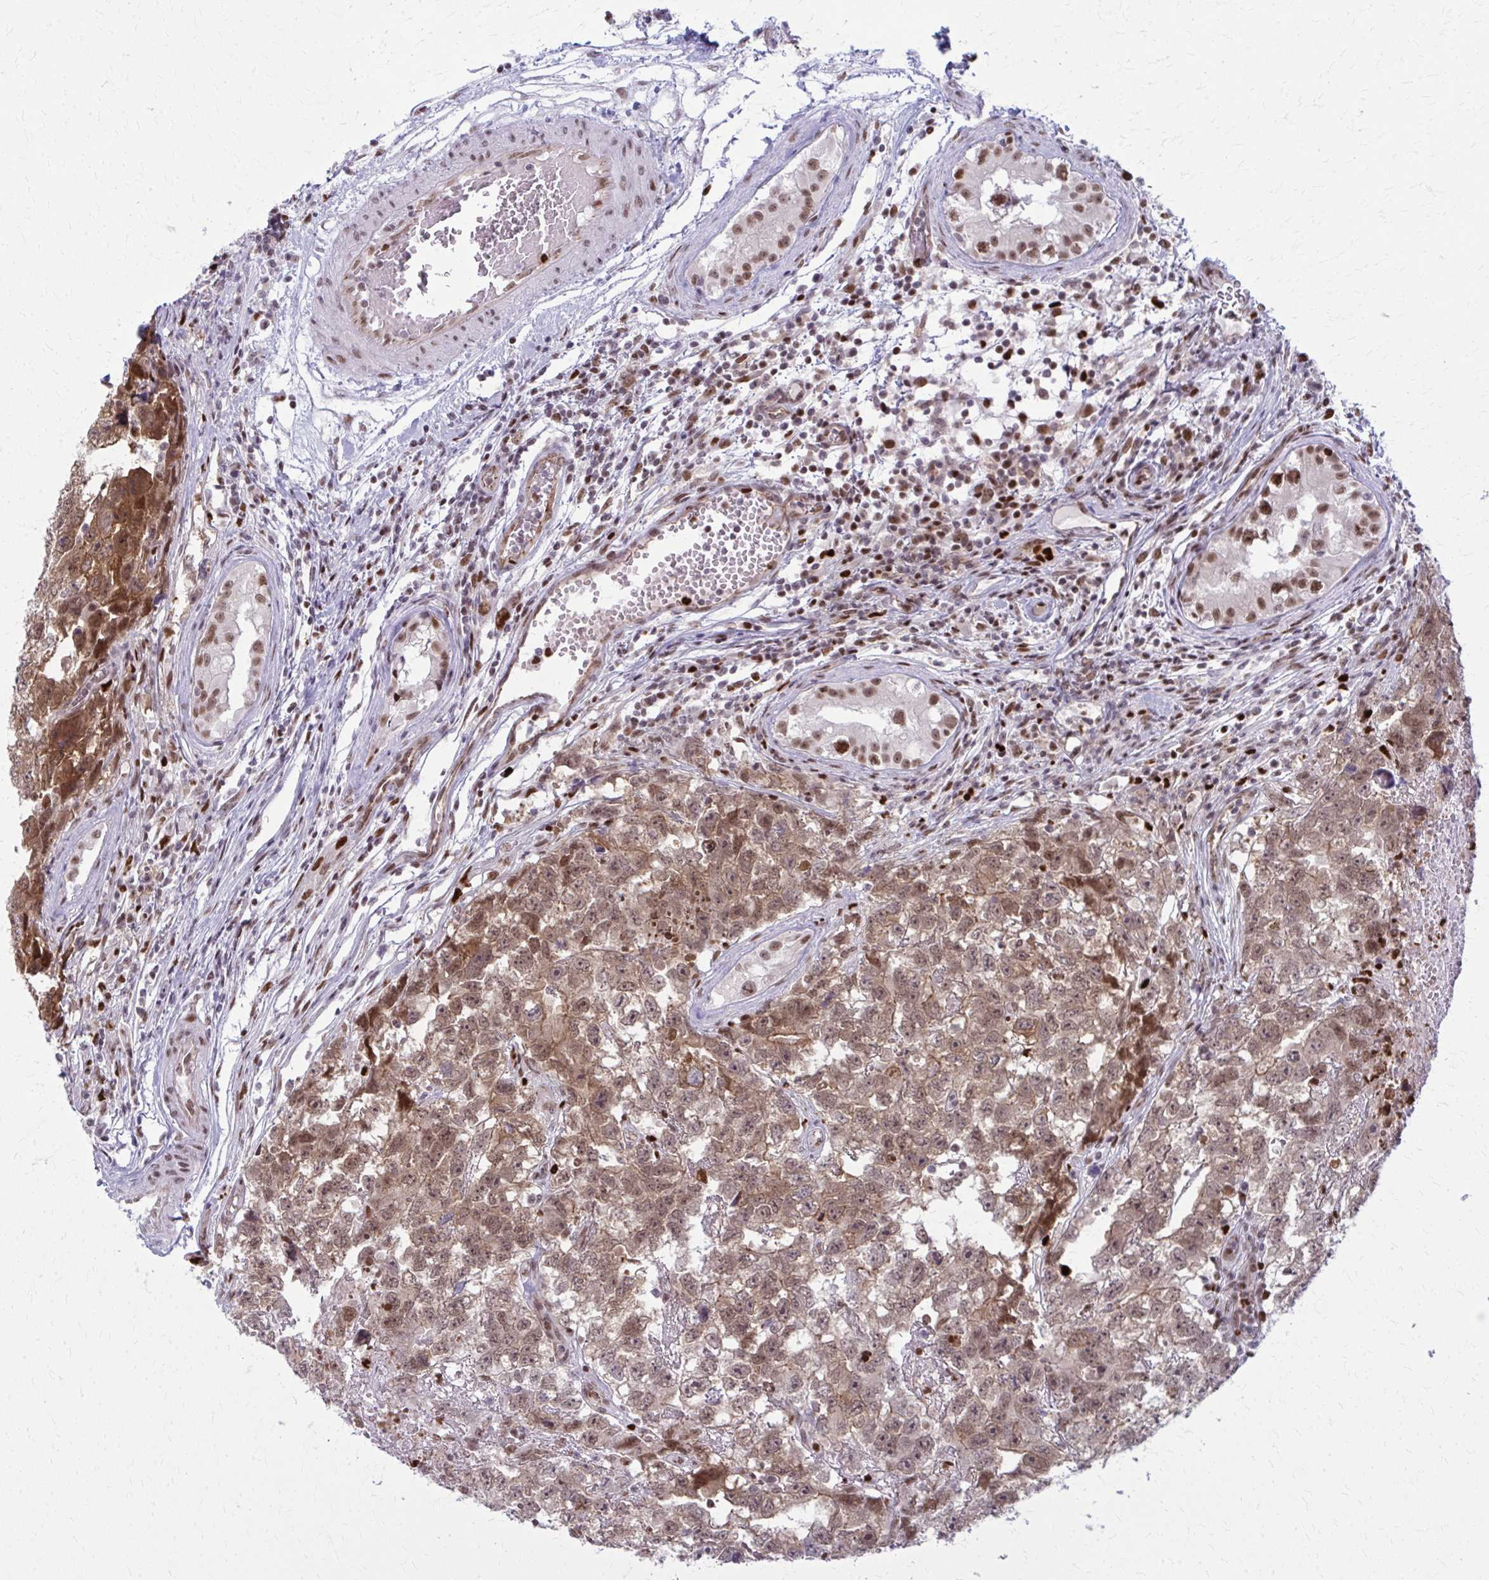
{"staining": {"intensity": "moderate", "quantity": ">75%", "location": "cytoplasmic/membranous,nuclear"}, "tissue": "testis cancer", "cell_type": "Tumor cells", "image_type": "cancer", "snomed": [{"axis": "morphology", "description": "Carcinoma, Embryonal, NOS"}, {"axis": "topography", "description": "Testis"}], "caption": "Protein expression analysis of human embryonal carcinoma (testis) reveals moderate cytoplasmic/membranous and nuclear staining in about >75% of tumor cells. The staining is performed using DAB brown chromogen to label protein expression. The nuclei are counter-stained blue using hematoxylin.", "gene": "ZNF559", "patient": {"sex": "male", "age": 22}}